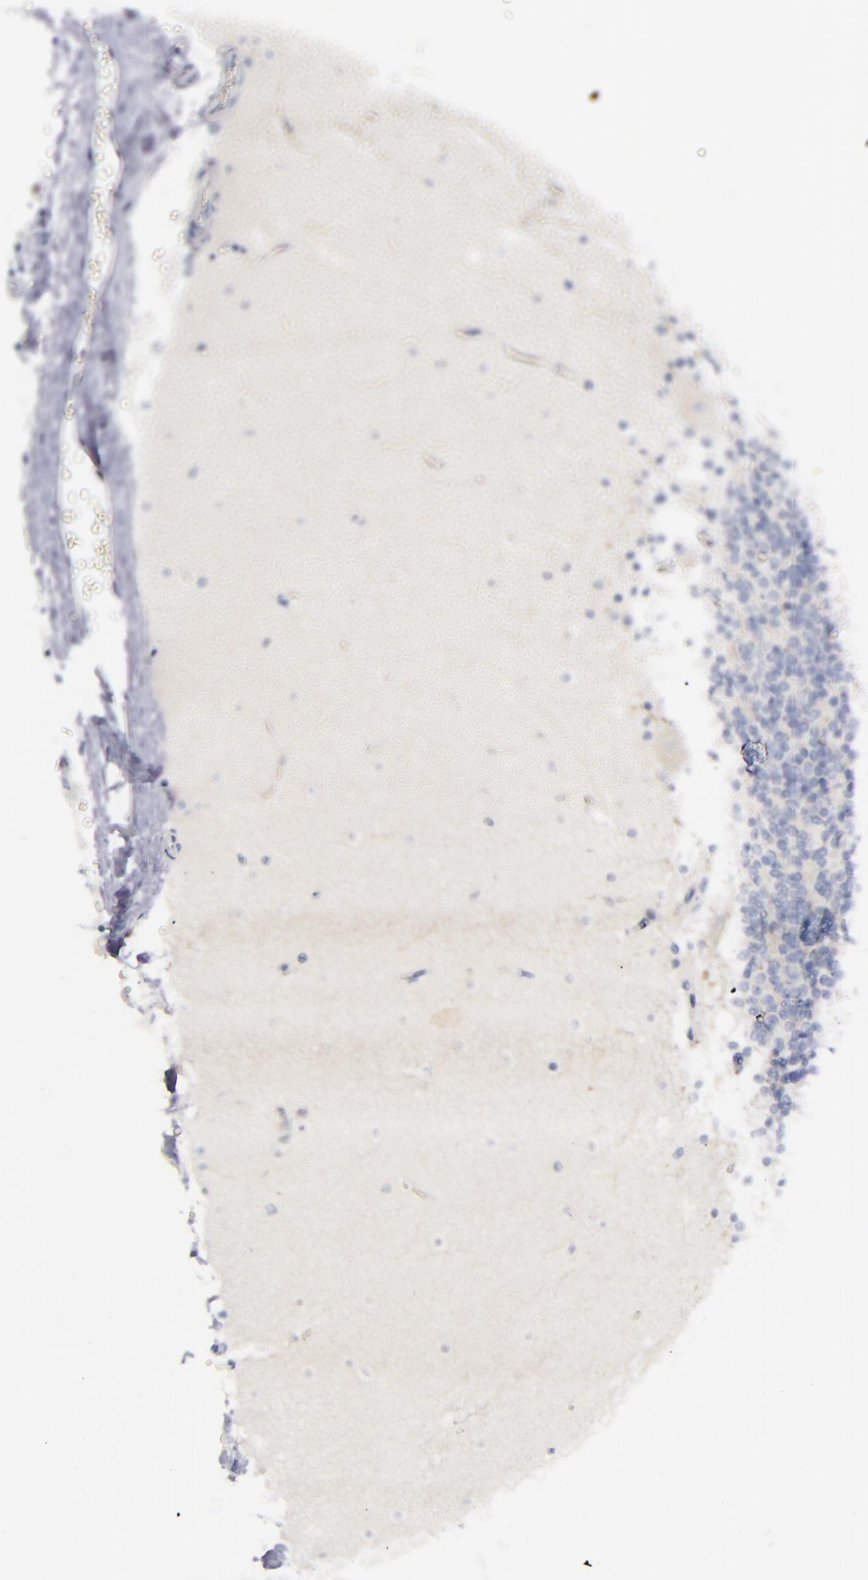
{"staining": {"intensity": "negative", "quantity": "none", "location": "none"}, "tissue": "cerebellum", "cell_type": "Cells in granular layer", "image_type": "normal", "snomed": [{"axis": "morphology", "description": "Normal tissue, NOS"}, {"axis": "topography", "description": "Cerebellum"}], "caption": "This is a histopathology image of IHC staining of benign cerebellum, which shows no positivity in cells in granular layer.", "gene": "AURKA", "patient": {"sex": "female", "age": 19}}